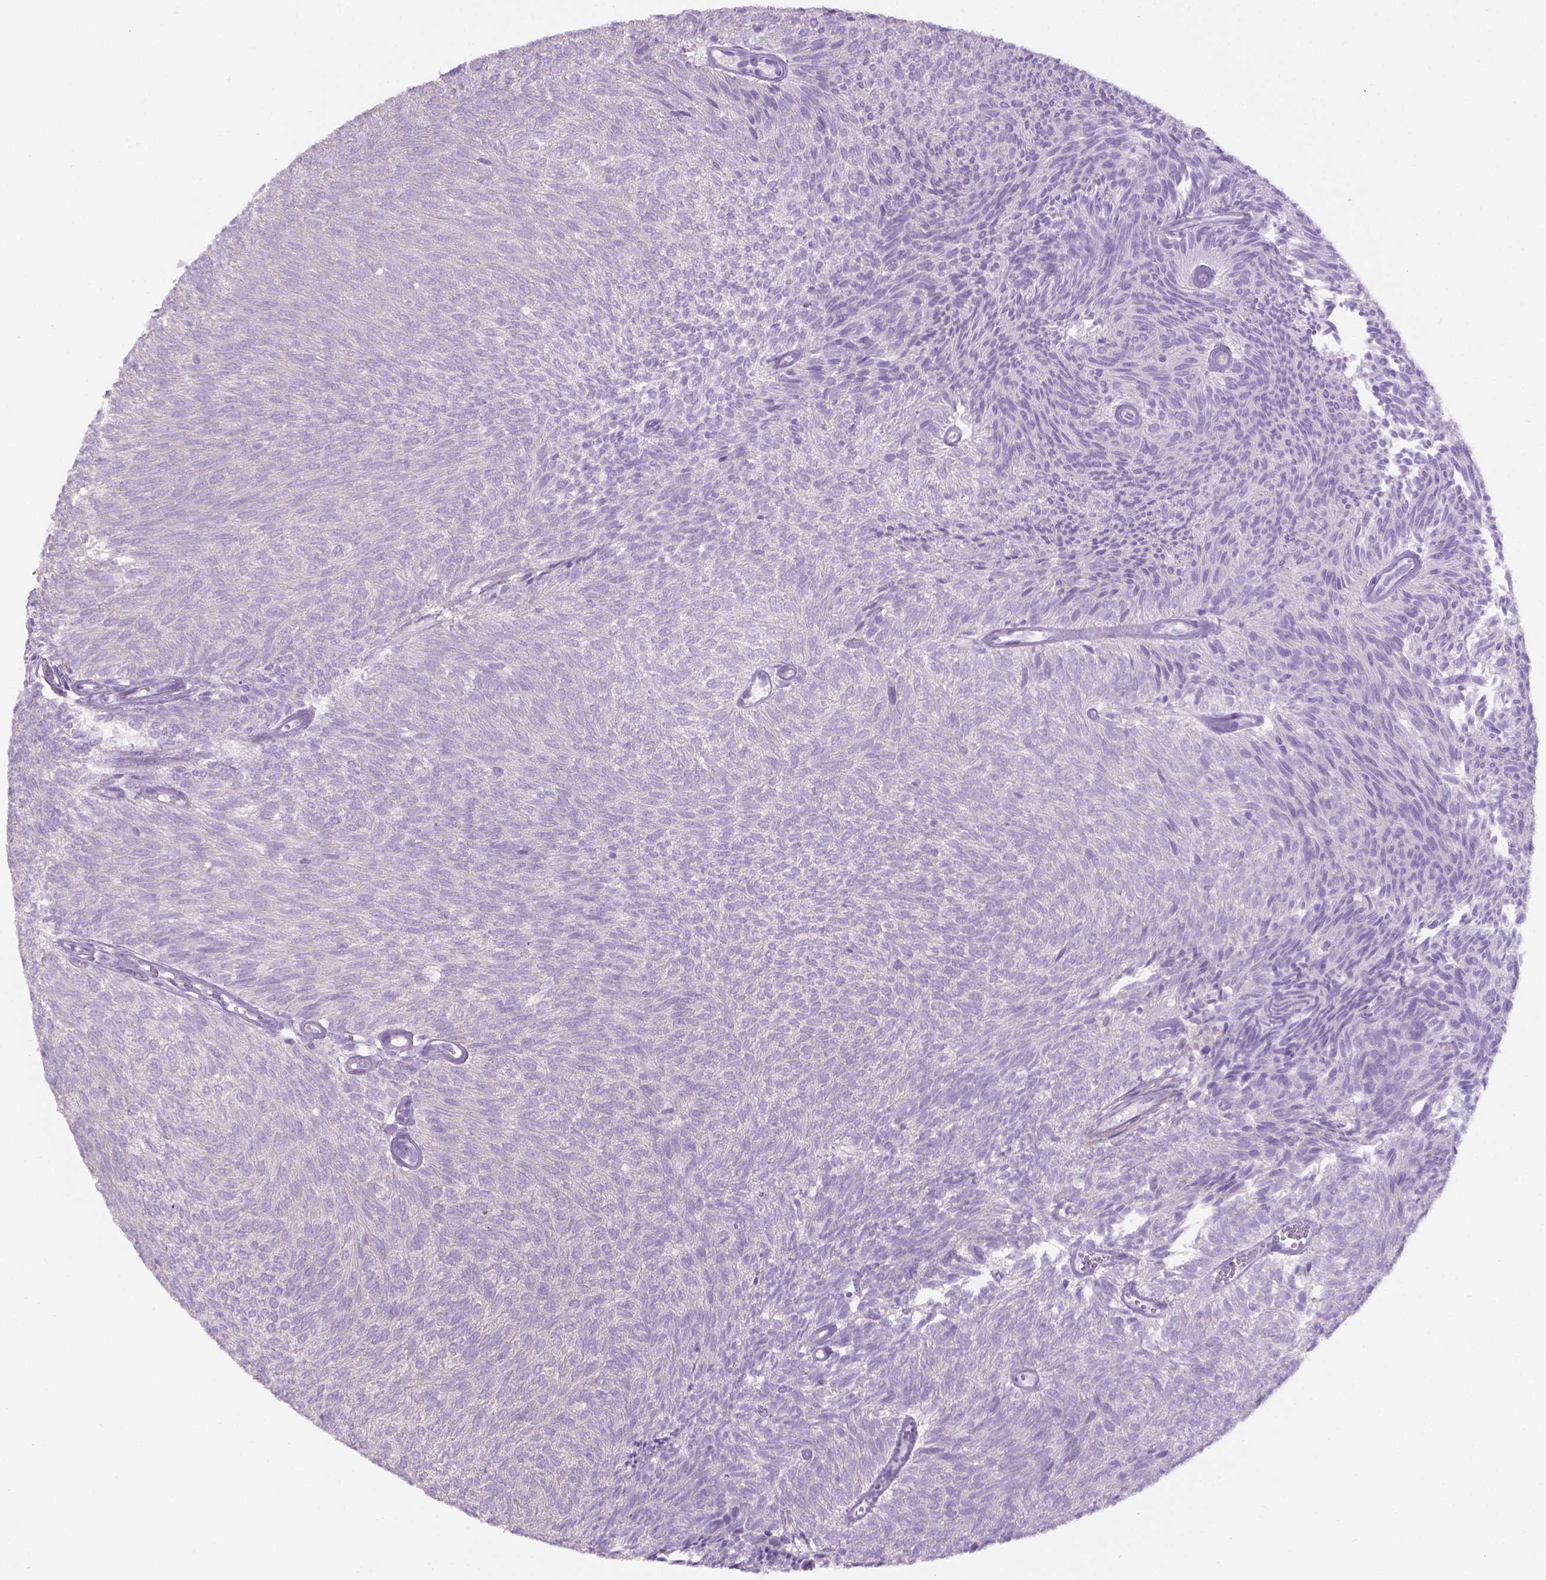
{"staining": {"intensity": "negative", "quantity": "none", "location": "none"}, "tissue": "urothelial cancer", "cell_type": "Tumor cells", "image_type": "cancer", "snomed": [{"axis": "morphology", "description": "Urothelial carcinoma, Low grade"}, {"axis": "topography", "description": "Urinary bladder"}], "caption": "The photomicrograph reveals no staining of tumor cells in urothelial cancer.", "gene": "CDH7", "patient": {"sex": "male", "age": 77}}